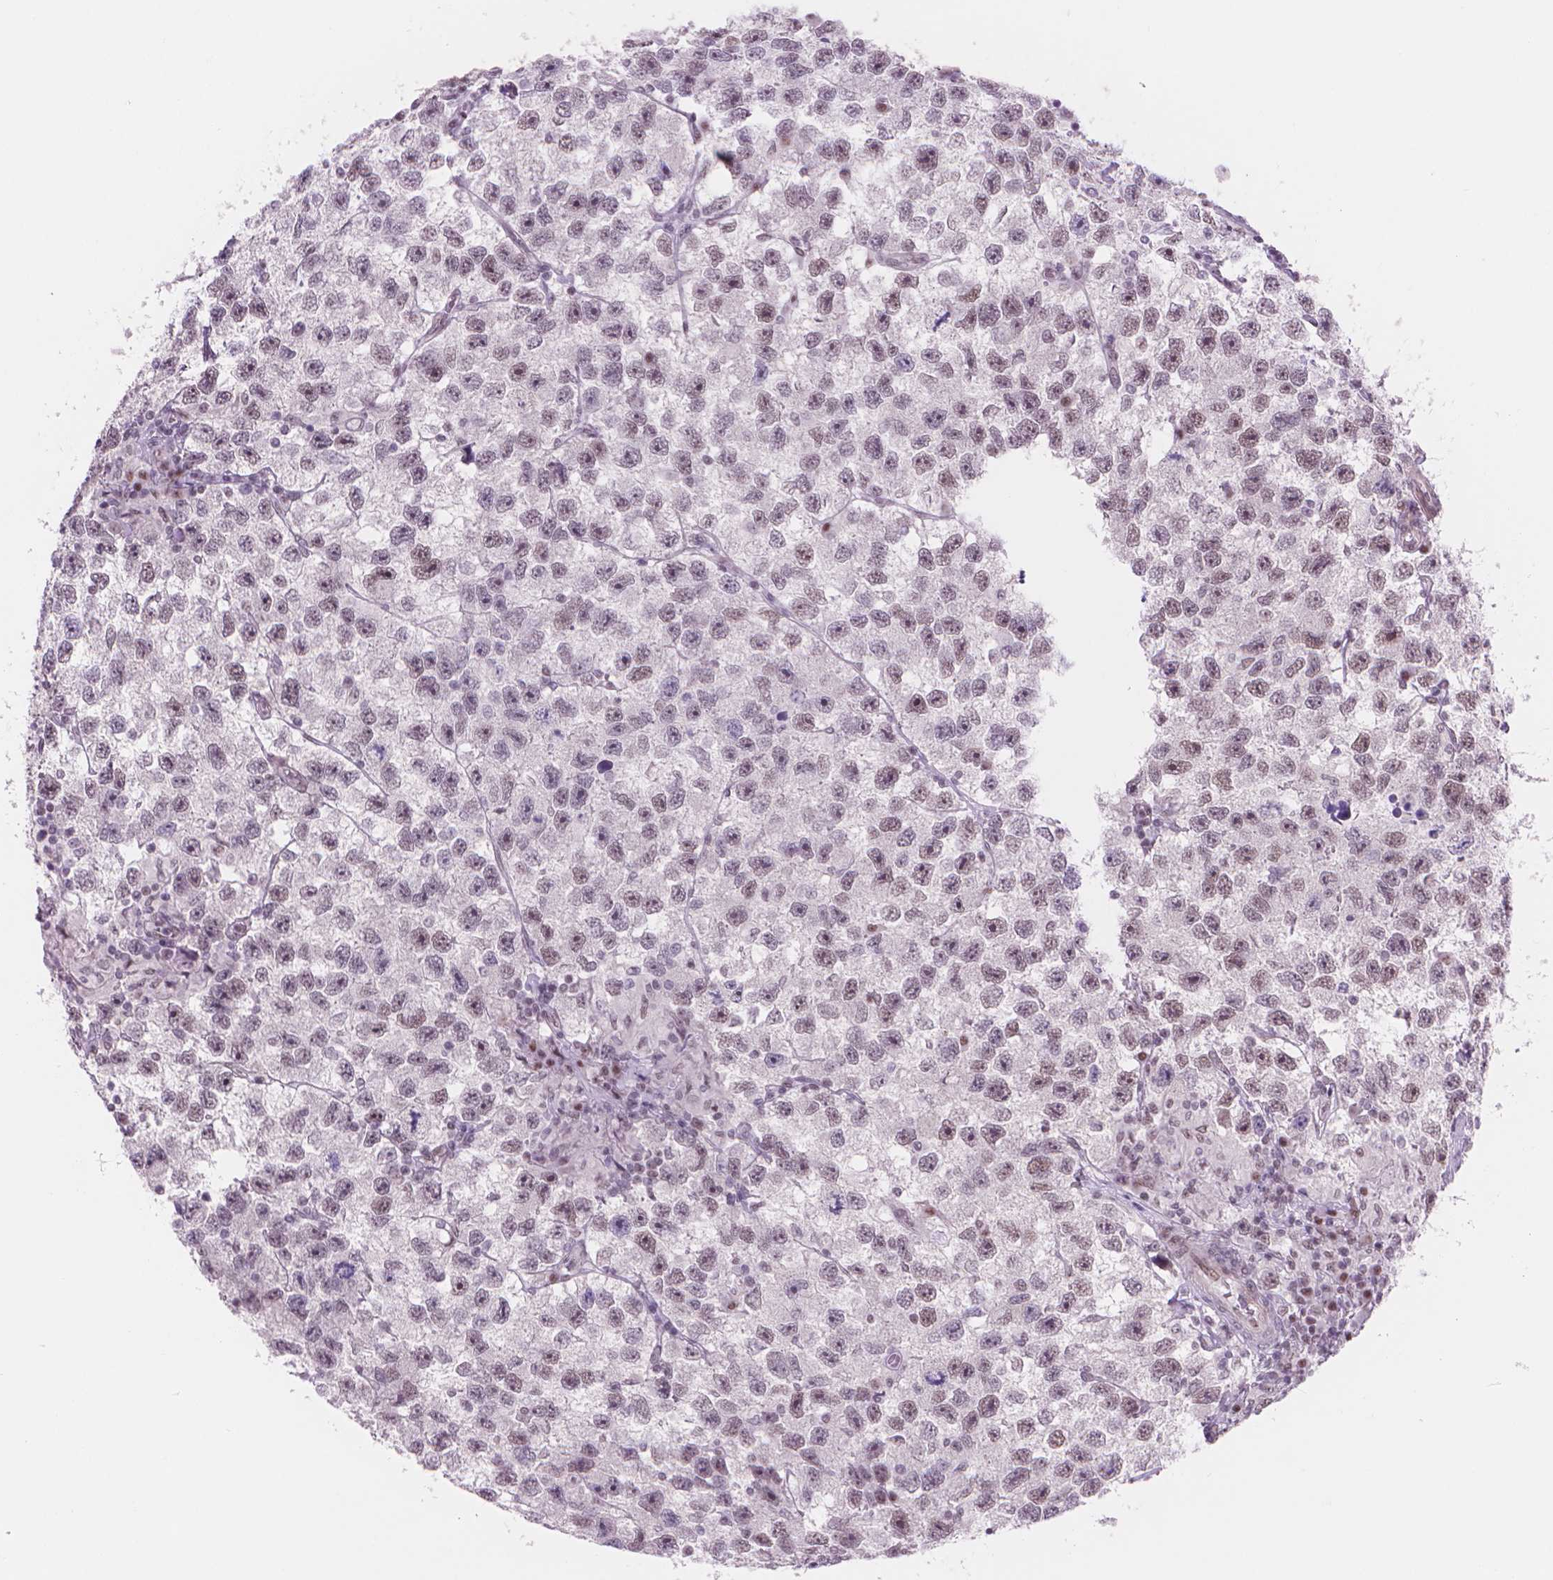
{"staining": {"intensity": "weak", "quantity": "25%-75%", "location": "nuclear"}, "tissue": "testis cancer", "cell_type": "Tumor cells", "image_type": "cancer", "snomed": [{"axis": "morphology", "description": "Seminoma, NOS"}, {"axis": "topography", "description": "Testis"}], "caption": "This histopathology image displays testis cancer stained with immunohistochemistry (IHC) to label a protein in brown. The nuclear of tumor cells show weak positivity for the protein. Nuclei are counter-stained blue.", "gene": "POLR3D", "patient": {"sex": "male", "age": 26}}